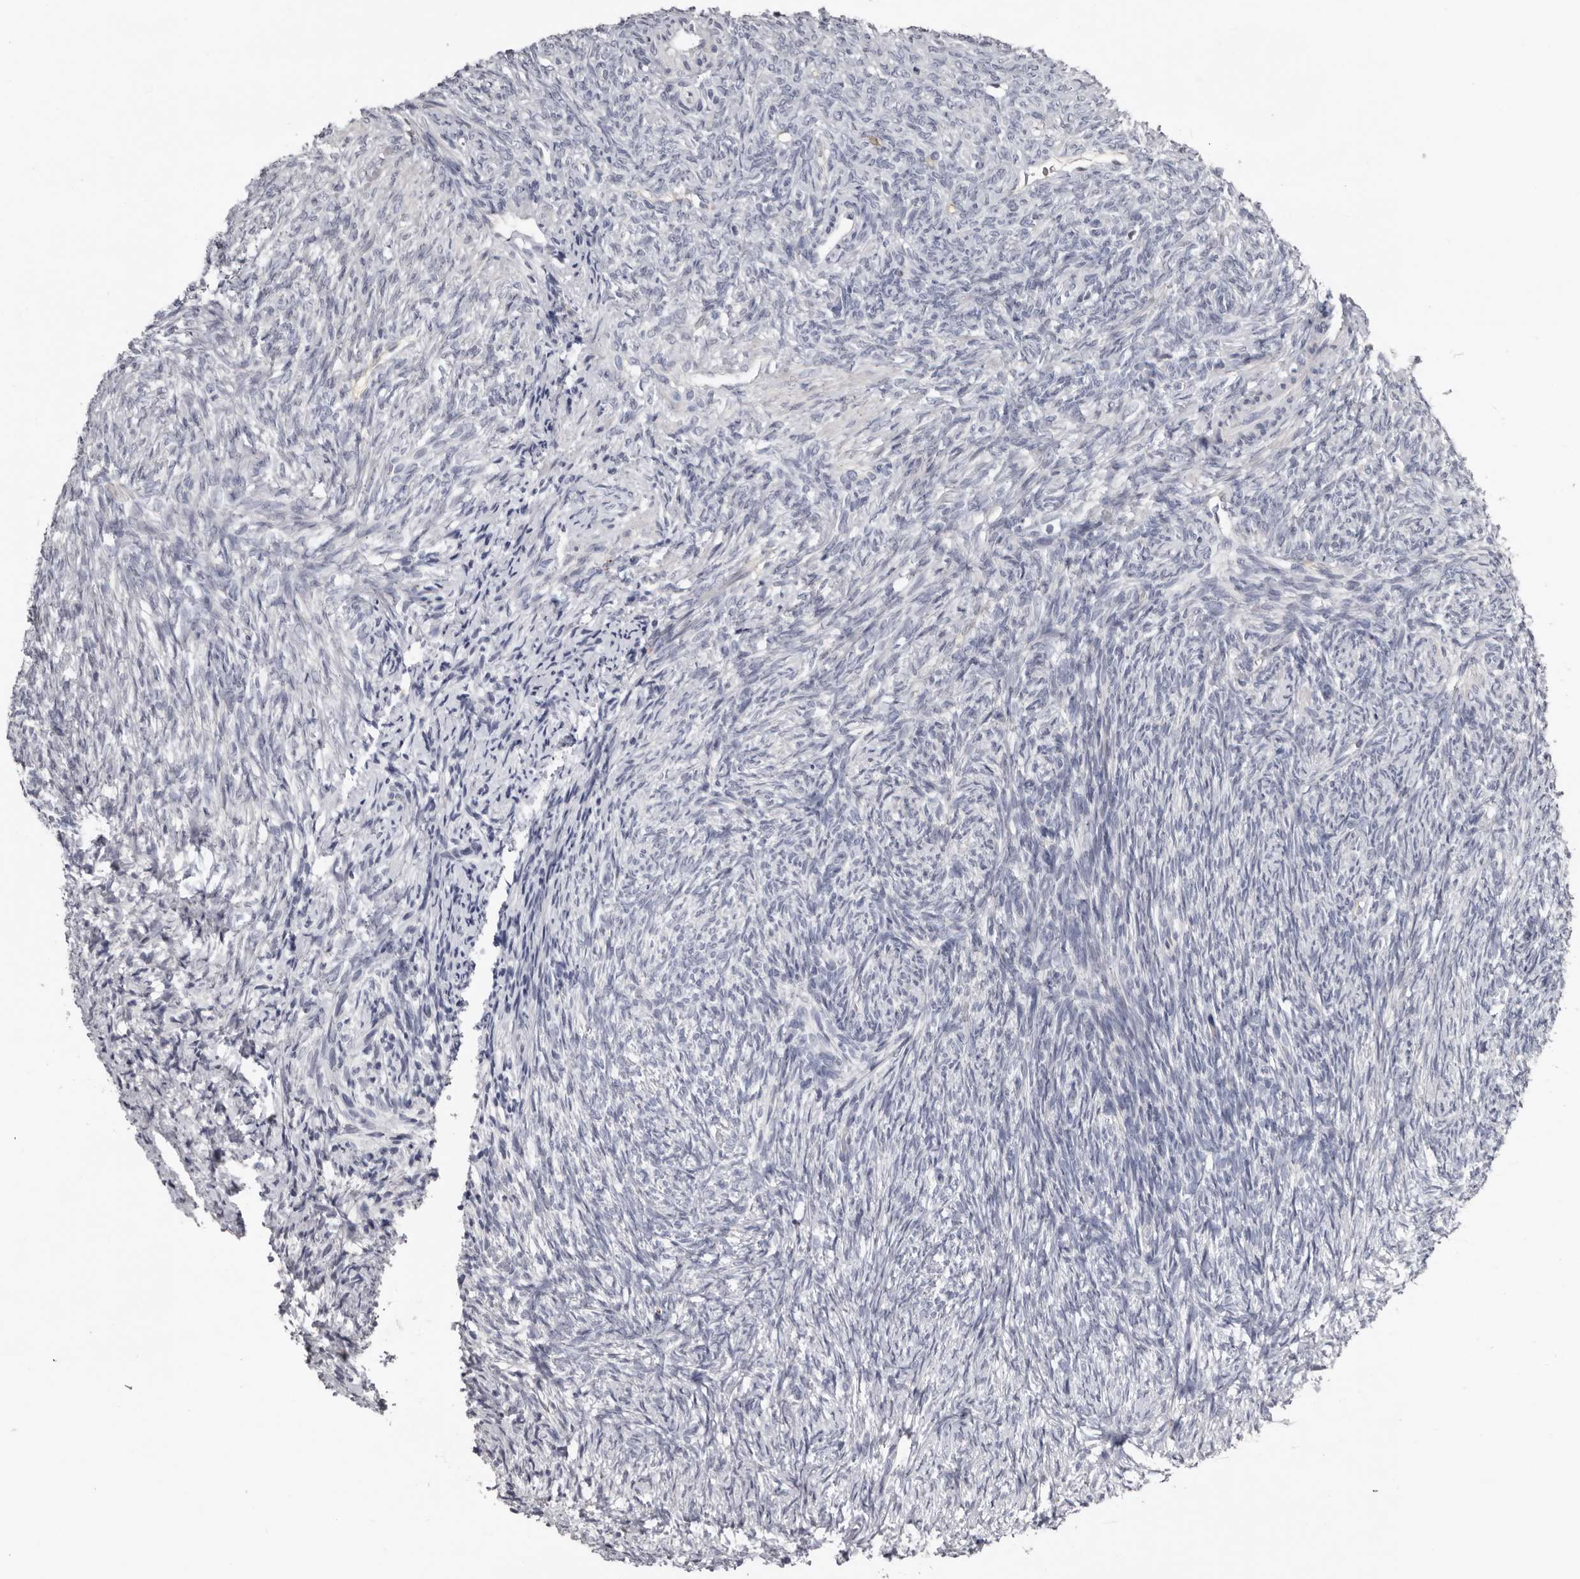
{"staining": {"intensity": "negative", "quantity": "none", "location": "none"}, "tissue": "ovary", "cell_type": "Ovarian stroma cells", "image_type": "normal", "snomed": [{"axis": "morphology", "description": "Normal tissue, NOS"}, {"axis": "topography", "description": "Ovary"}], "caption": "Immunohistochemistry (IHC) of normal human ovary displays no positivity in ovarian stroma cells. Brightfield microscopy of immunohistochemistry stained with DAB (brown) and hematoxylin (blue), captured at high magnification.", "gene": "FABP7", "patient": {"sex": "female", "age": 41}}